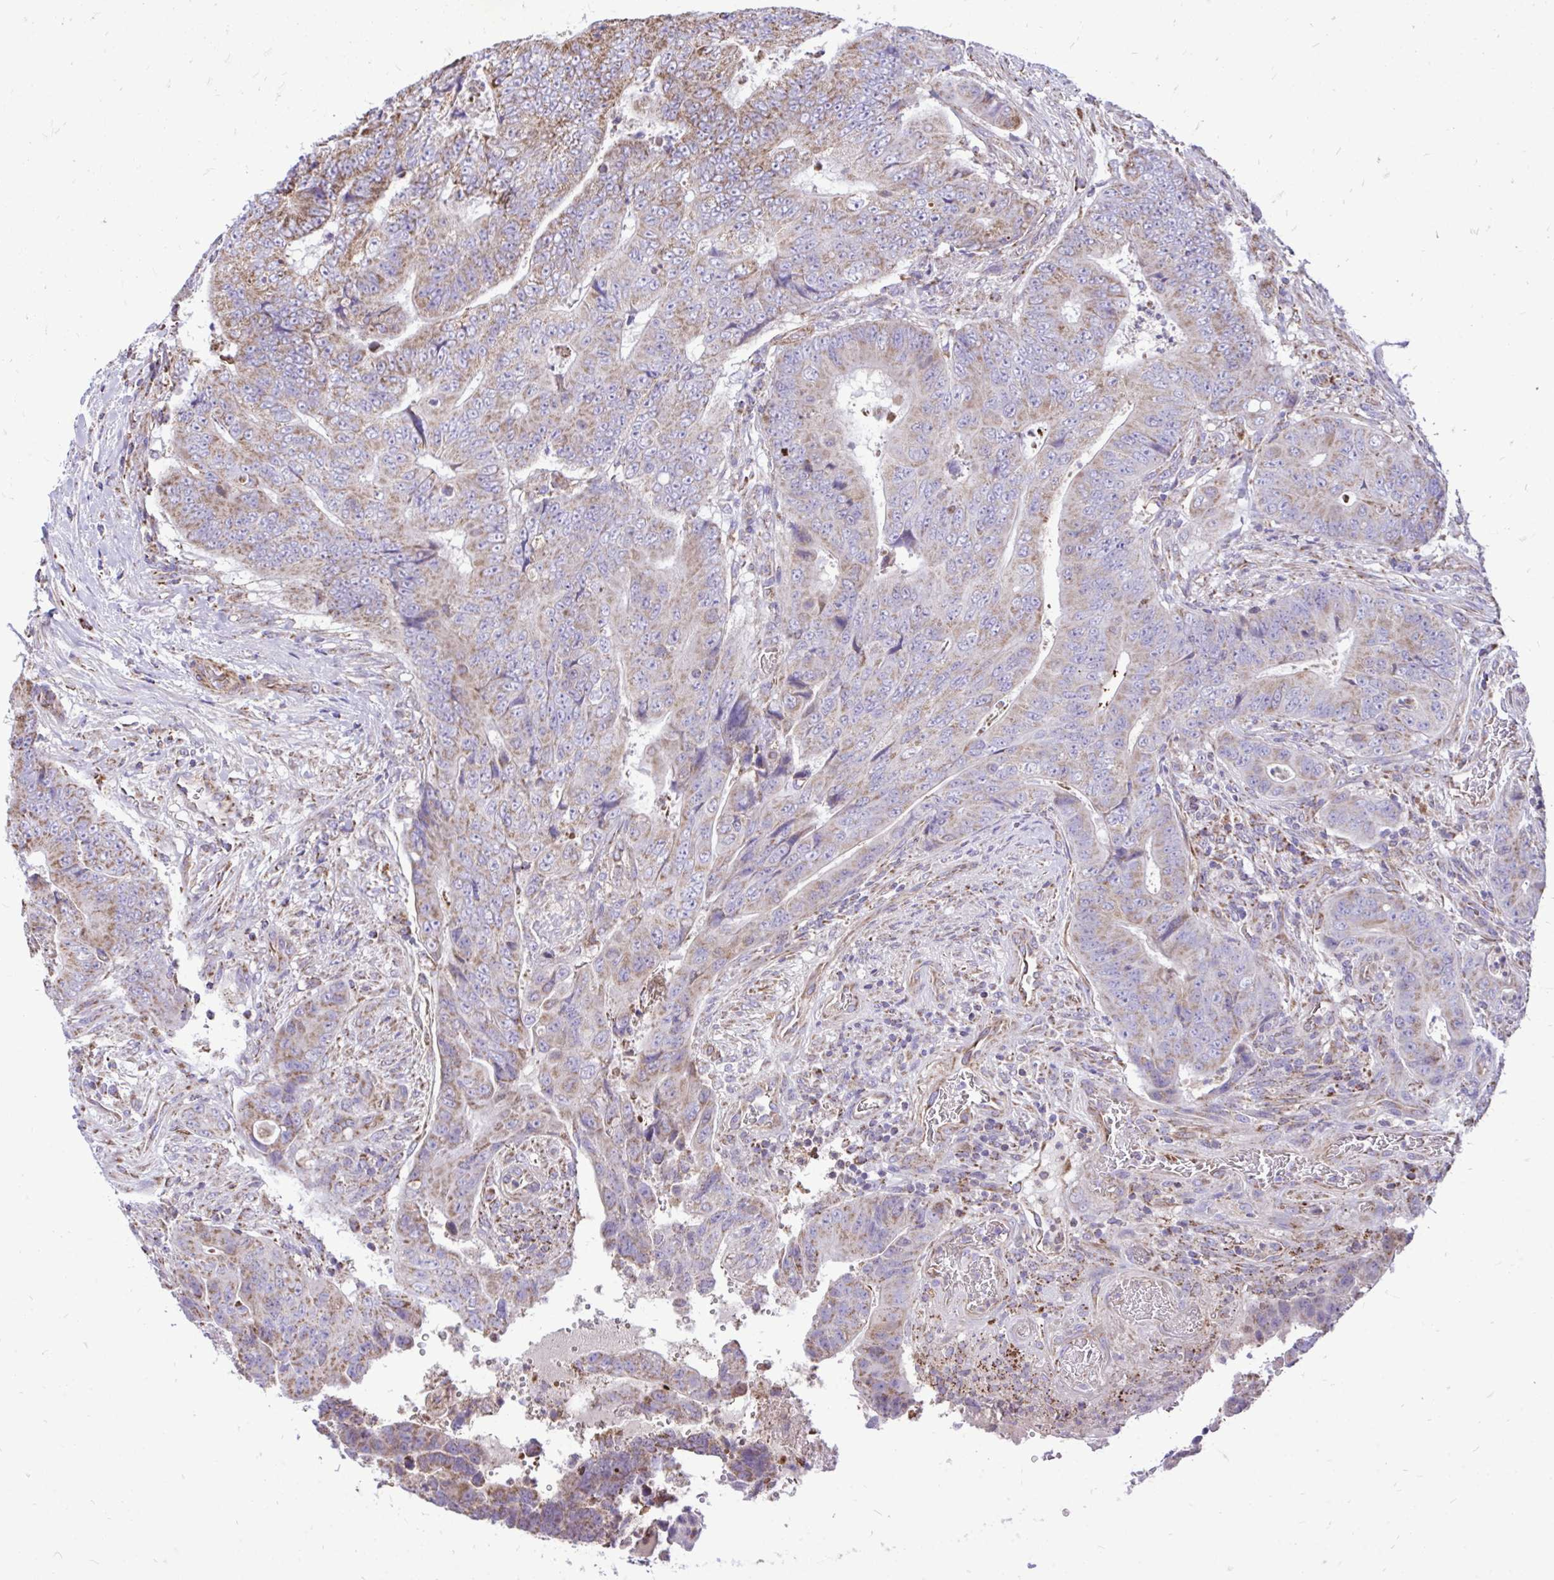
{"staining": {"intensity": "moderate", "quantity": ">75%", "location": "cytoplasmic/membranous"}, "tissue": "colorectal cancer", "cell_type": "Tumor cells", "image_type": "cancer", "snomed": [{"axis": "morphology", "description": "Adenocarcinoma, NOS"}, {"axis": "topography", "description": "Colon"}], "caption": "Immunohistochemical staining of colorectal cancer (adenocarcinoma) exhibits moderate cytoplasmic/membranous protein expression in about >75% of tumor cells.", "gene": "UBE2C", "patient": {"sex": "female", "age": 48}}